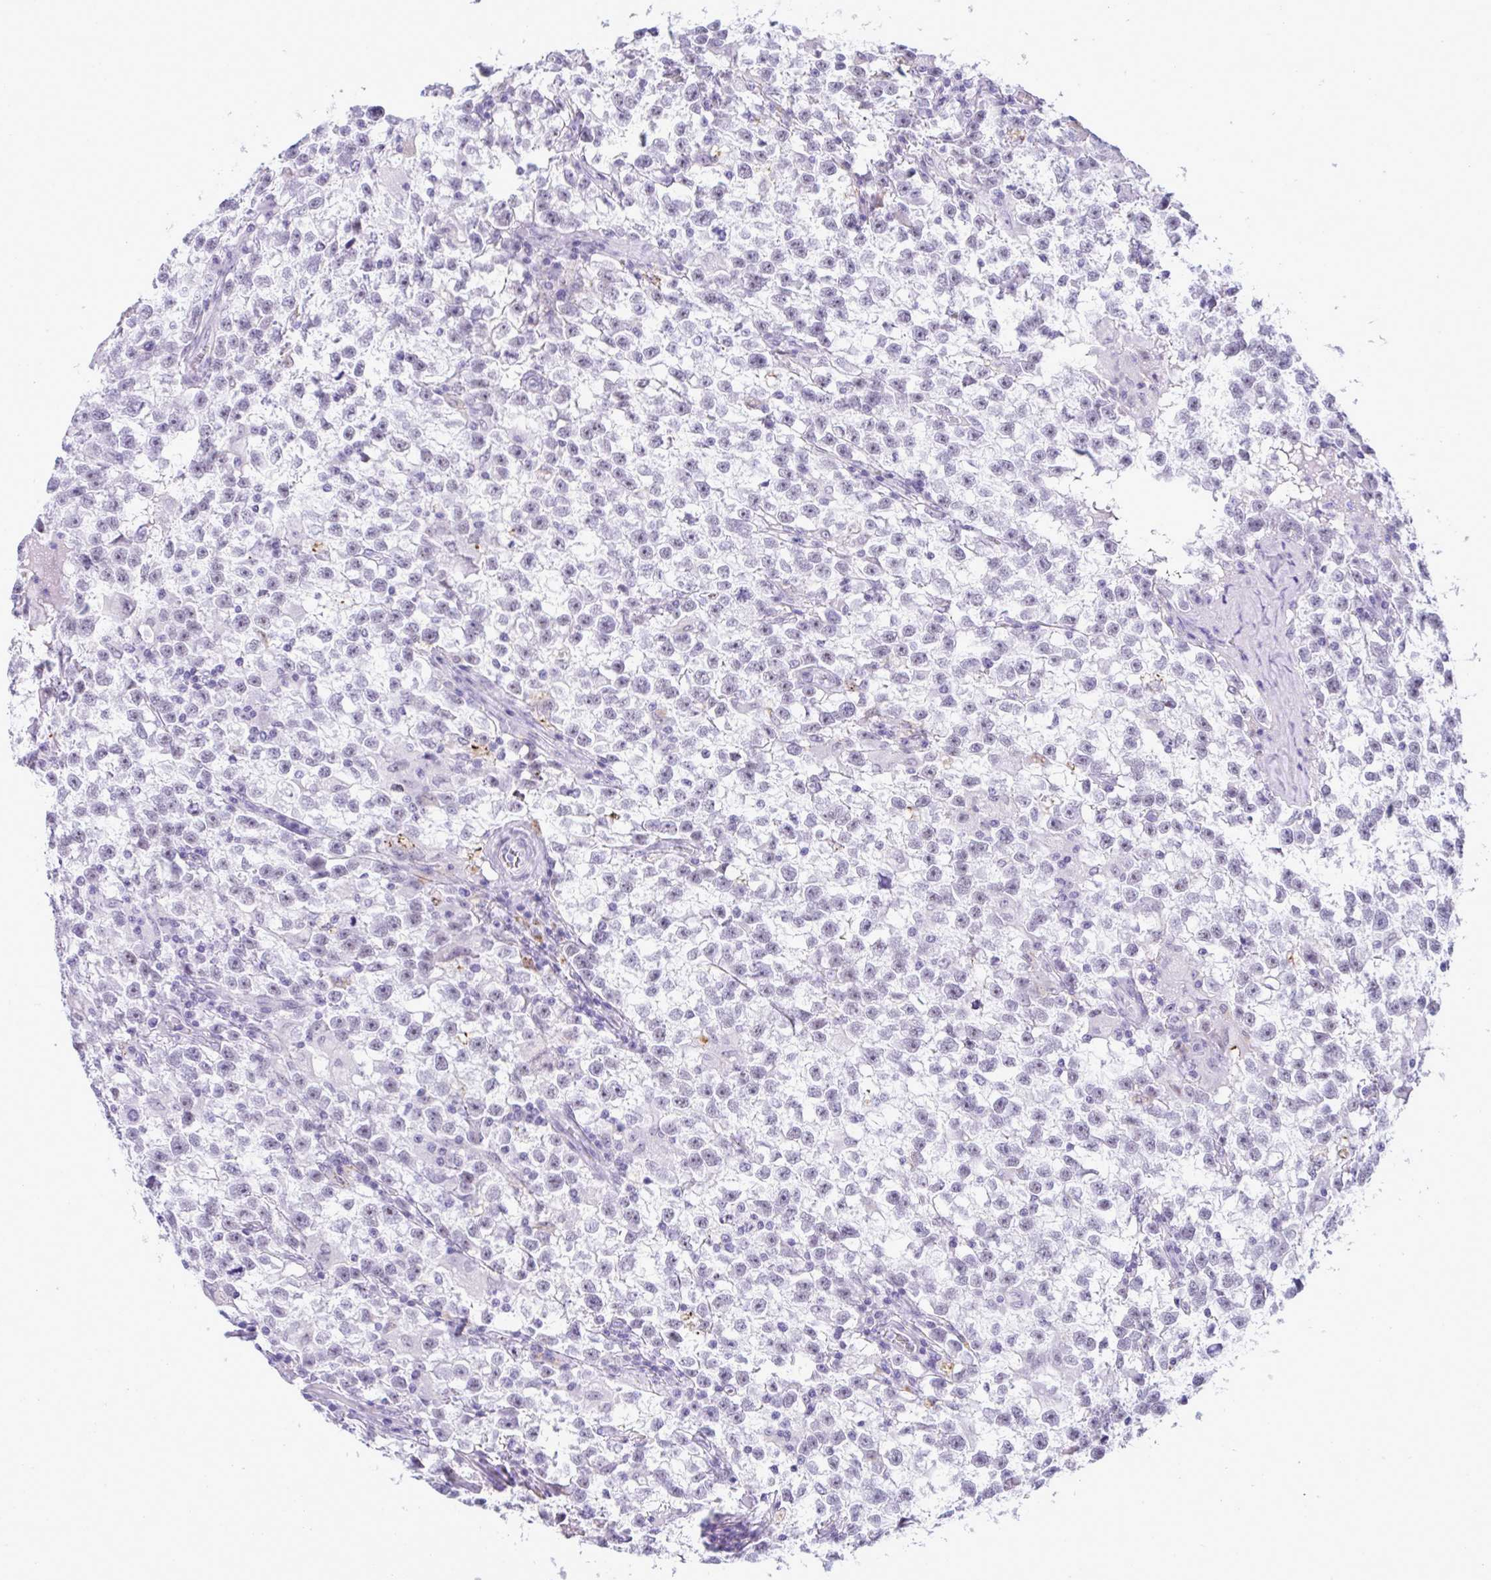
{"staining": {"intensity": "negative", "quantity": "none", "location": "none"}, "tissue": "testis cancer", "cell_type": "Tumor cells", "image_type": "cancer", "snomed": [{"axis": "morphology", "description": "Seminoma, NOS"}, {"axis": "topography", "description": "Testis"}], "caption": "Immunohistochemistry (IHC) micrograph of seminoma (testis) stained for a protein (brown), which displays no expression in tumor cells. Nuclei are stained in blue.", "gene": "ELN", "patient": {"sex": "male", "age": 31}}